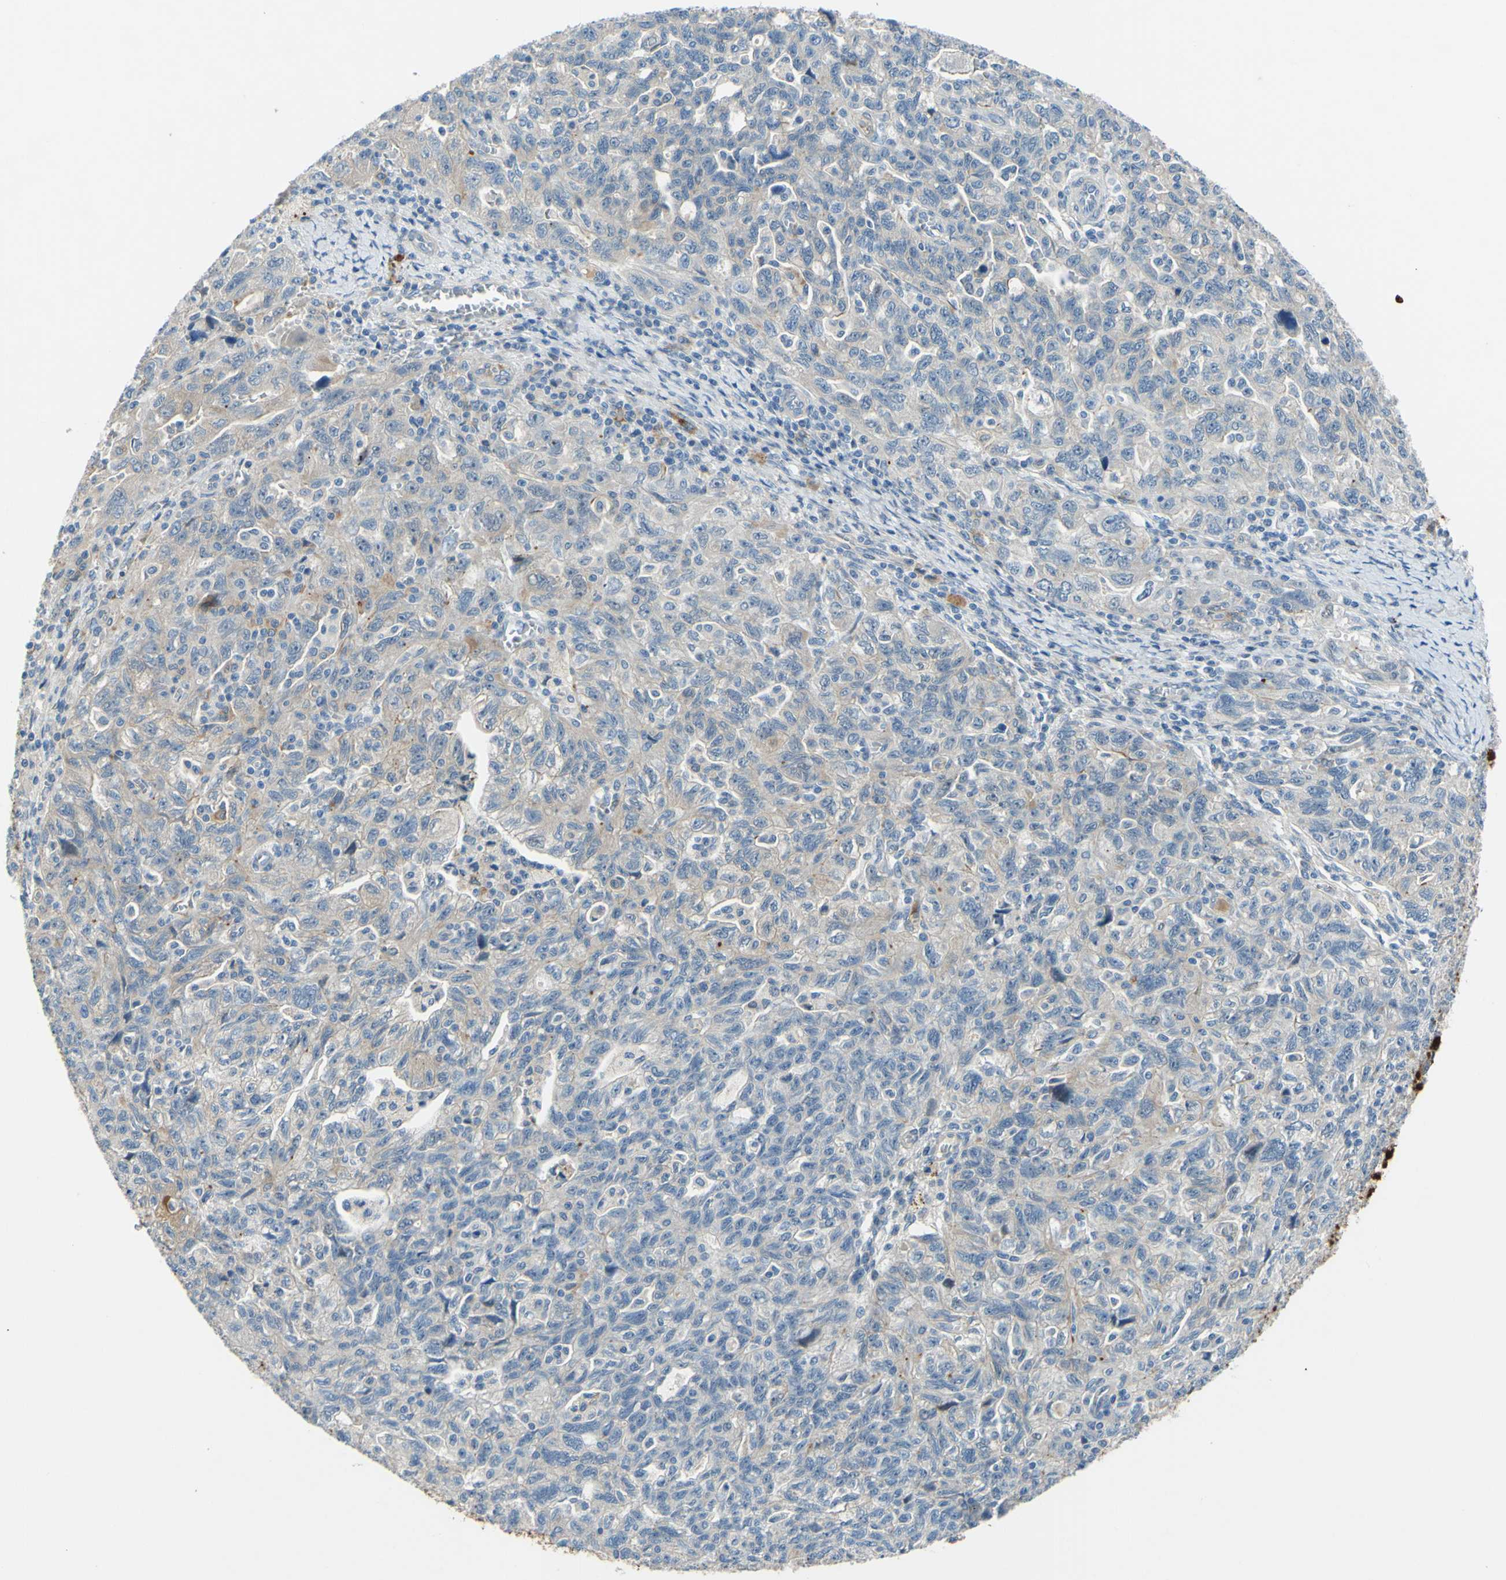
{"staining": {"intensity": "weak", "quantity": "25%-75%", "location": "cytoplasmic/membranous"}, "tissue": "ovarian cancer", "cell_type": "Tumor cells", "image_type": "cancer", "snomed": [{"axis": "morphology", "description": "Carcinoma, NOS"}, {"axis": "morphology", "description": "Cystadenocarcinoma, serous, NOS"}, {"axis": "topography", "description": "Ovary"}], "caption": "A brown stain highlights weak cytoplasmic/membranous positivity of a protein in human ovarian cancer (carcinoma) tumor cells.", "gene": "ARHGAP1", "patient": {"sex": "female", "age": 69}}